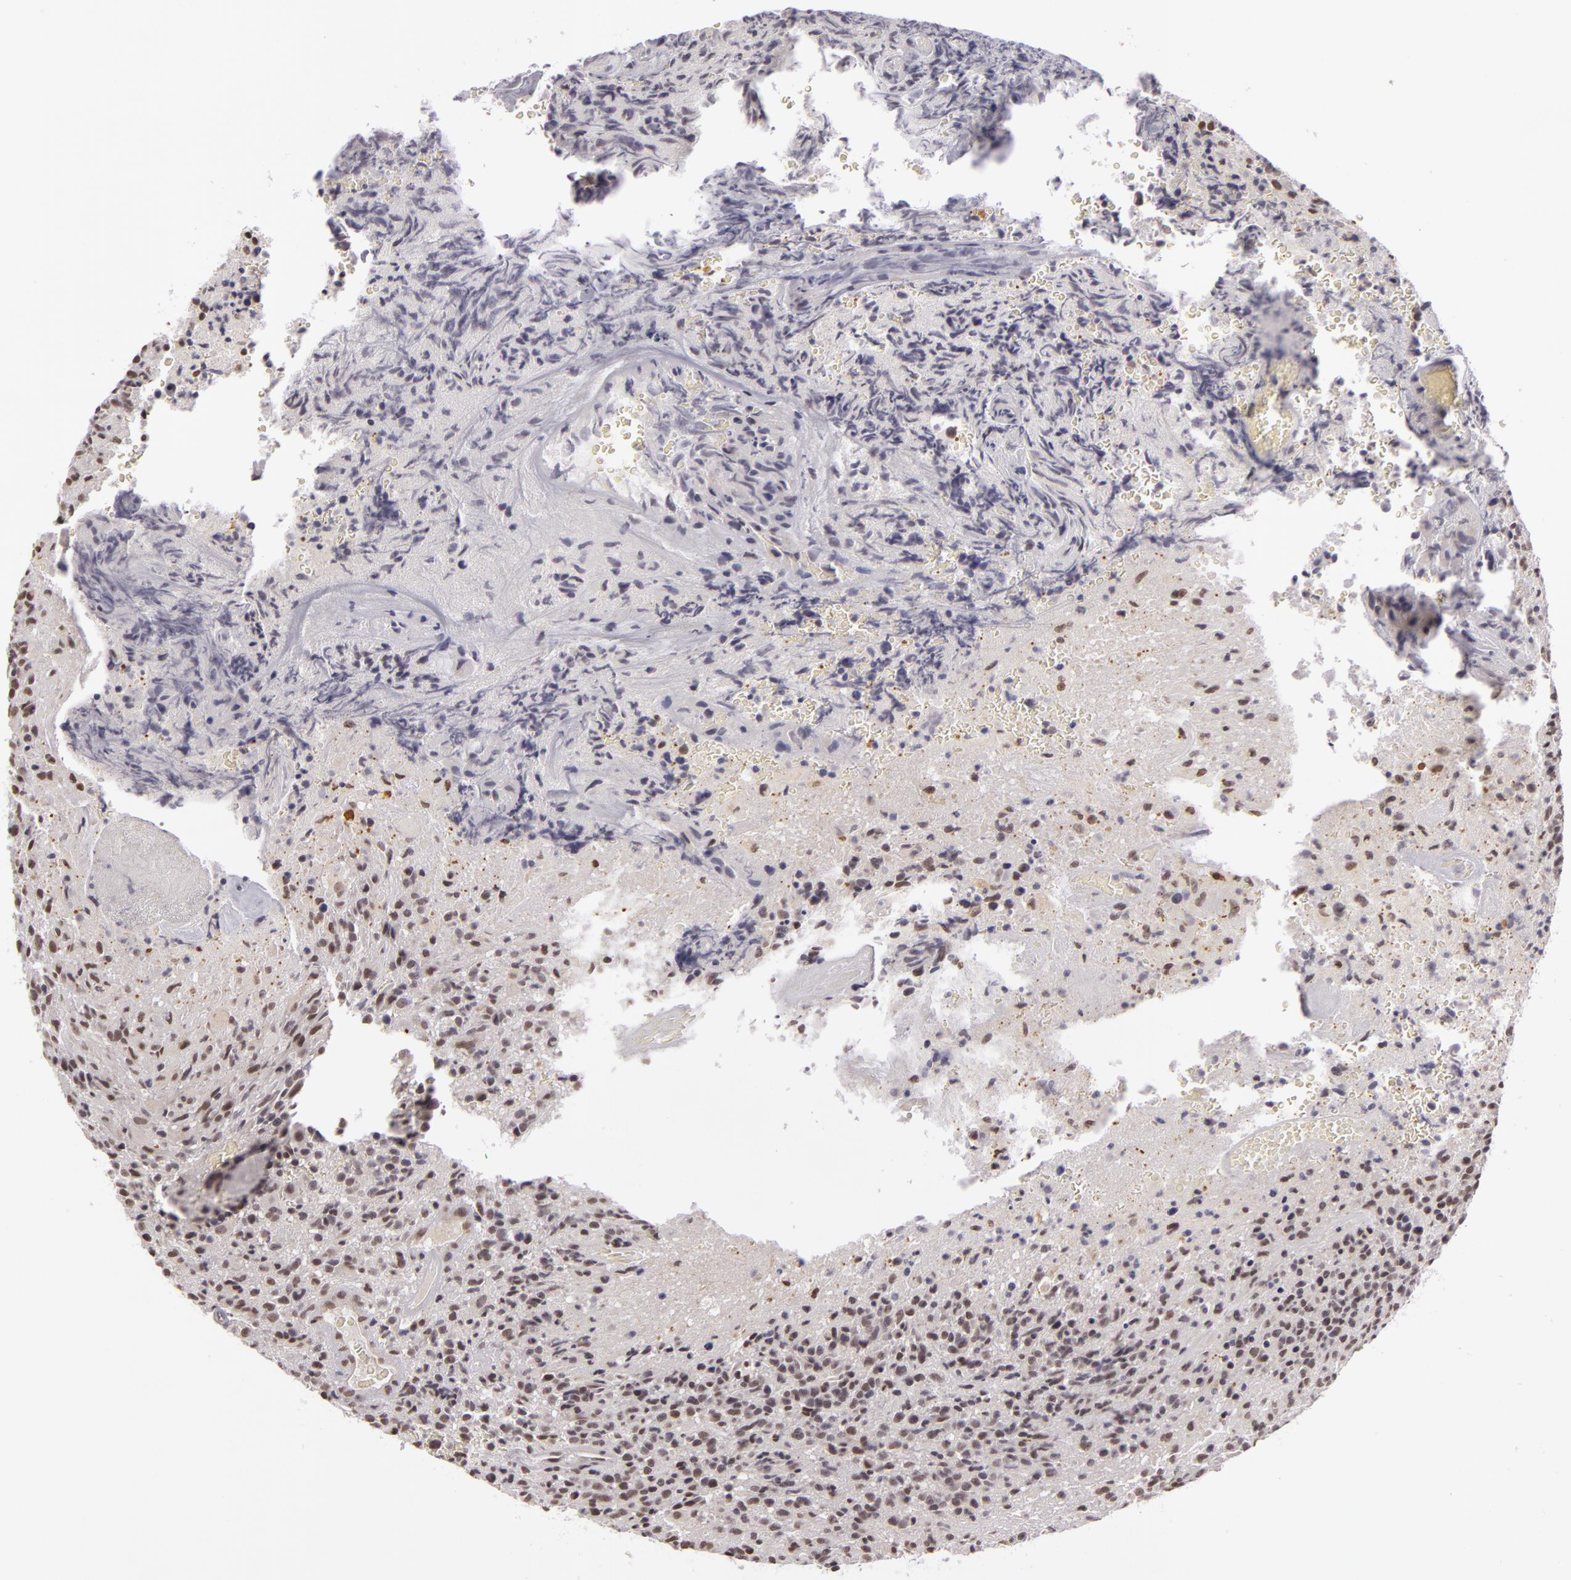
{"staining": {"intensity": "weak", "quantity": "25%-75%", "location": "nuclear"}, "tissue": "glioma", "cell_type": "Tumor cells", "image_type": "cancer", "snomed": [{"axis": "morphology", "description": "Glioma, malignant, High grade"}, {"axis": "topography", "description": "Brain"}], "caption": "Immunohistochemistry (IHC) photomicrograph of neoplastic tissue: malignant glioma (high-grade) stained using immunohistochemistry (IHC) shows low levels of weak protein expression localized specifically in the nuclear of tumor cells, appearing as a nuclear brown color.", "gene": "RRP7A", "patient": {"sex": "male", "age": 36}}